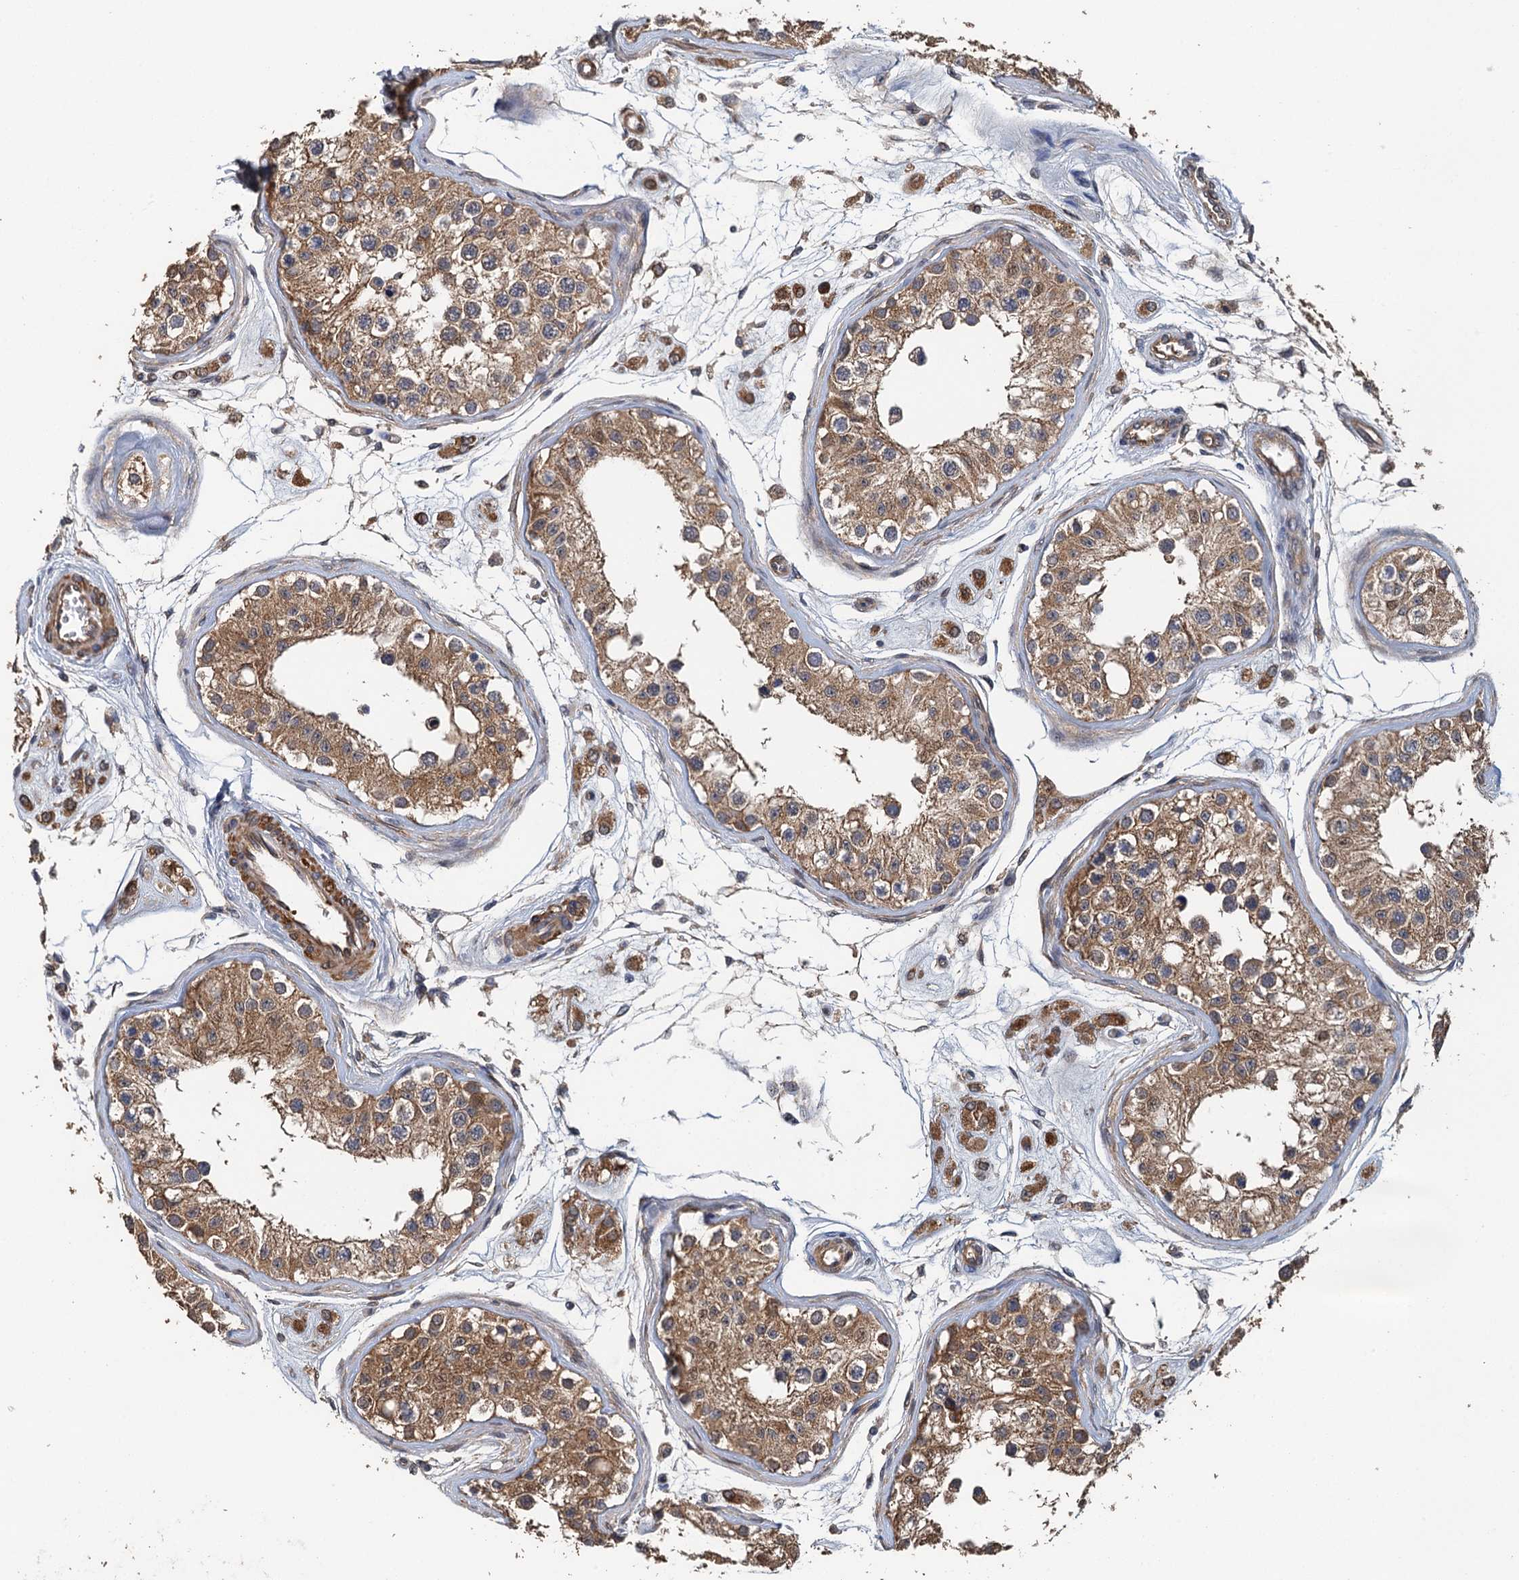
{"staining": {"intensity": "moderate", "quantity": ">75%", "location": "cytoplasmic/membranous"}, "tissue": "testis", "cell_type": "Cells in seminiferous ducts", "image_type": "normal", "snomed": [{"axis": "morphology", "description": "Normal tissue, NOS"}, {"axis": "morphology", "description": "Adenocarcinoma, metastatic, NOS"}, {"axis": "topography", "description": "Testis"}], "caption": "Protein staining displays moderate cytoplasmic/membranous positivity in approximately >75% of cells in seminiferous ducts in normal testis. (DAB (3,3'-diaminobenzidine) IHC, brown staining for protein, blue staining for nuclei).", "gene": "MEAK7", "patient": {"sex": "male", "age": 26}}